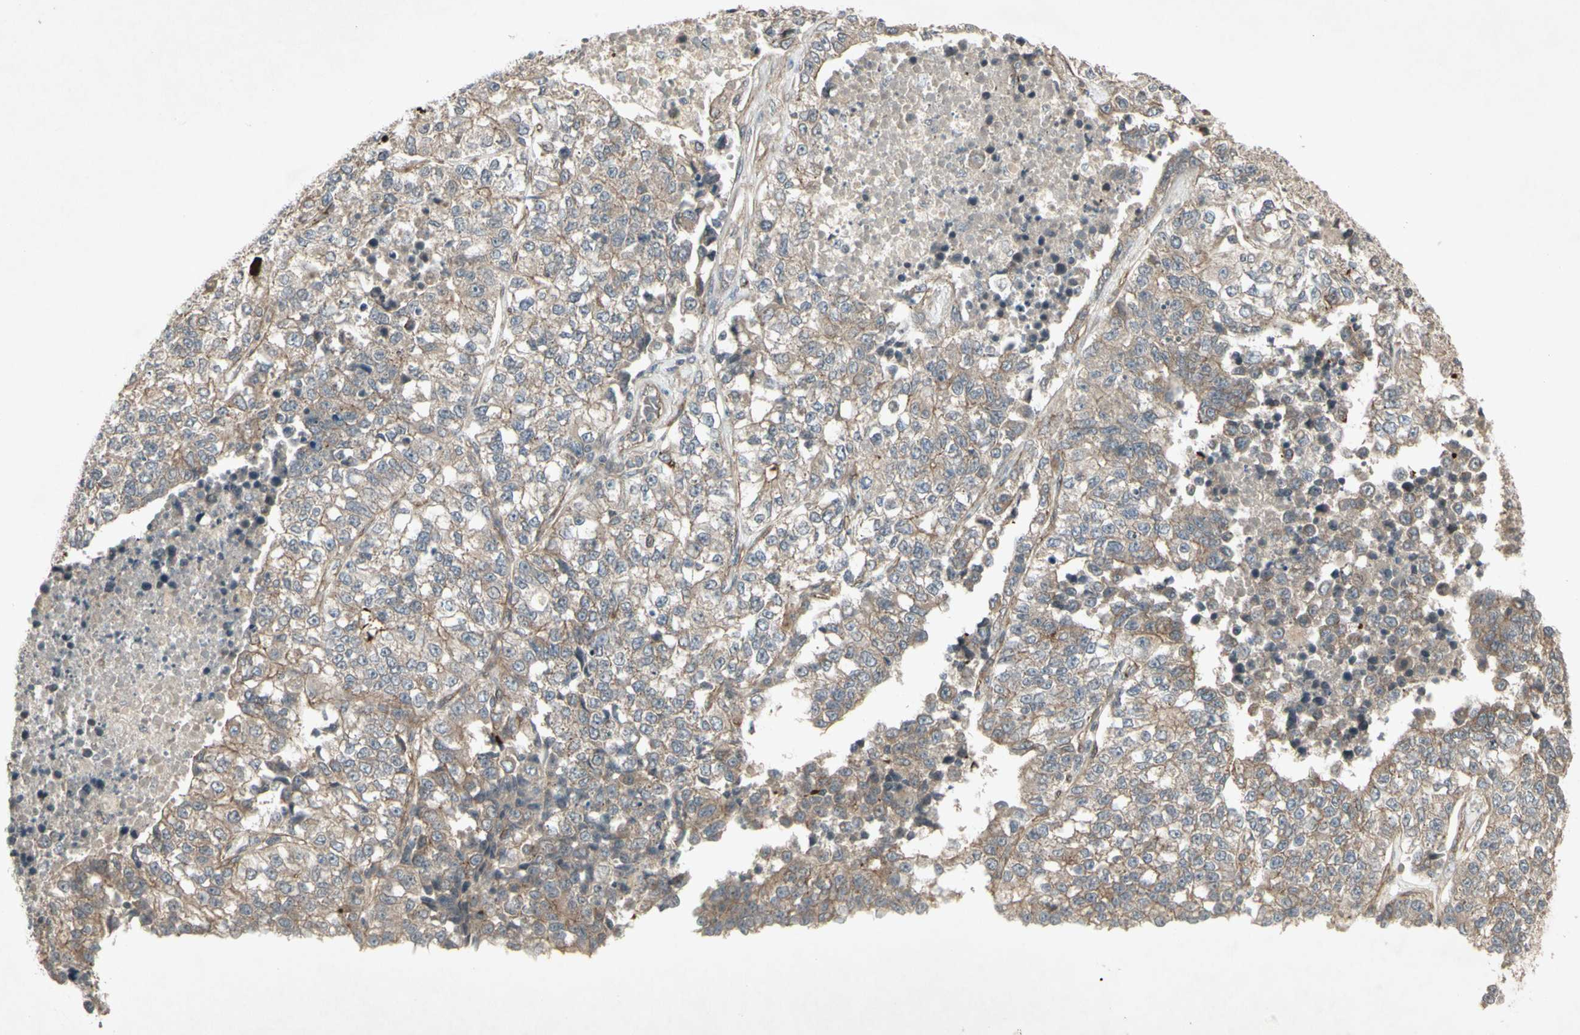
{"staining": {"intensity": "weak", "quantity": ">75%", "location": "cytoplasmic/membranous"}, "tissue": "lung cancer", "cell_type": "Tumor cells", "image_type": "cancer", "snomed": [{"axis": "morphology", "description": "Adenocarcinoma, NOS"}, {"axis": "topography", "description": "Lung"}], "caption": "Immunohistochemical staining of human lung adenocarcinoma shows weak cytoplasmic/membranous protein positivity in approximately >75% of tumor cells. Using DAB (brown) and hematoxylin (blue) stains, captured at high magnification using brightfield microscopy.", "gene": "JAG1", "patient": {"sex": "male", "age": 49}}